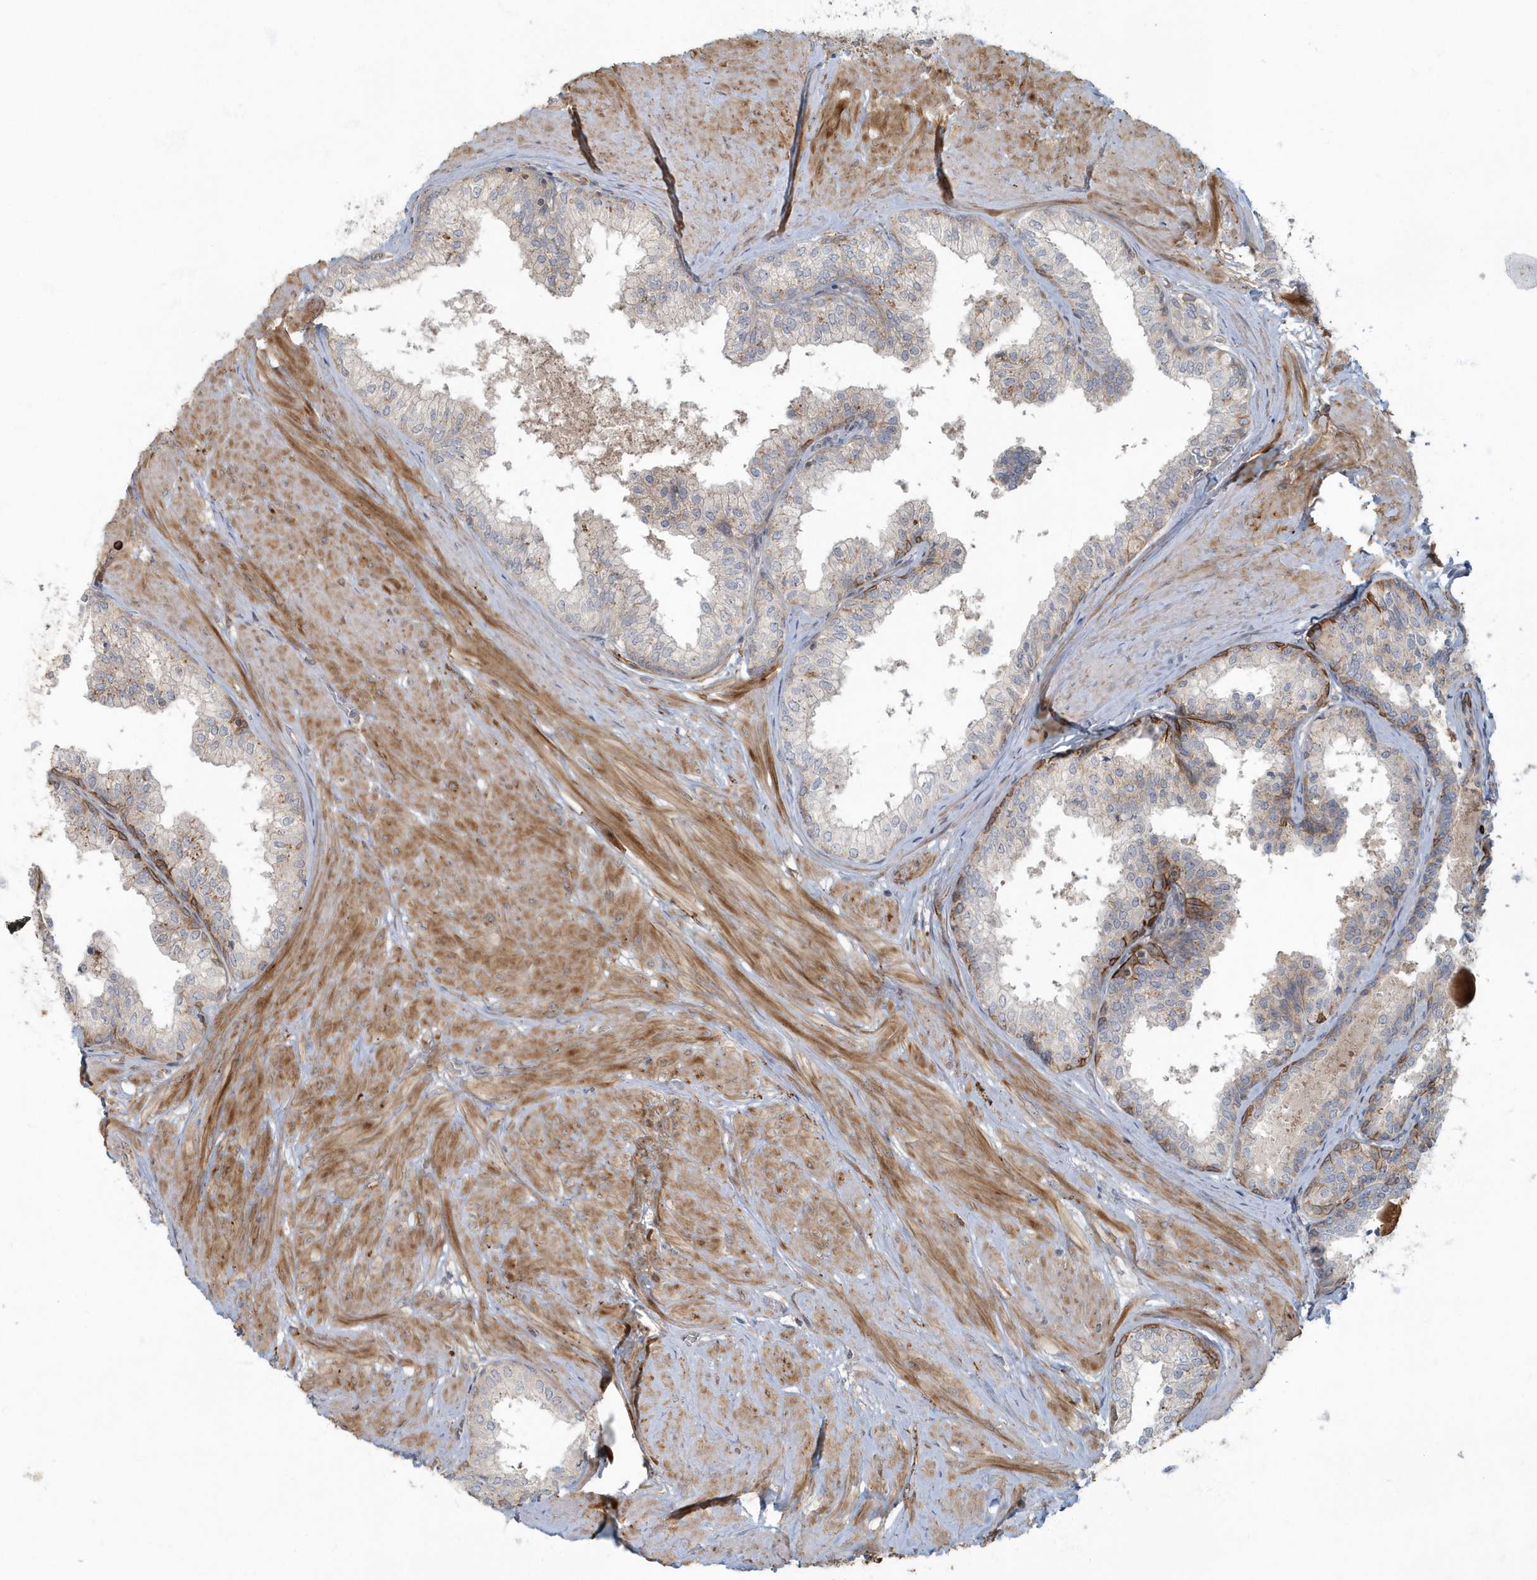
{"staining": {"intensity": "strong", "quantity": "25%-75%", "location": "cytoplasmic/membranous"}, "tissue": "prostate", "cell_type": "Glandular cells", "image_type": "normal", "snomed": [{"axis": "morphology", "description": "Normal tissue, NOS"}, {"axis": "topography", "description": "Prostate"}], "caption": "Prostate stained with a brown dye displays strong cytoplasmic/membranous positive positivity in about 25%-75% of glandular cells.", "gene": "ARHGEF38", "patient": {"sex": "male", "age": 48}}